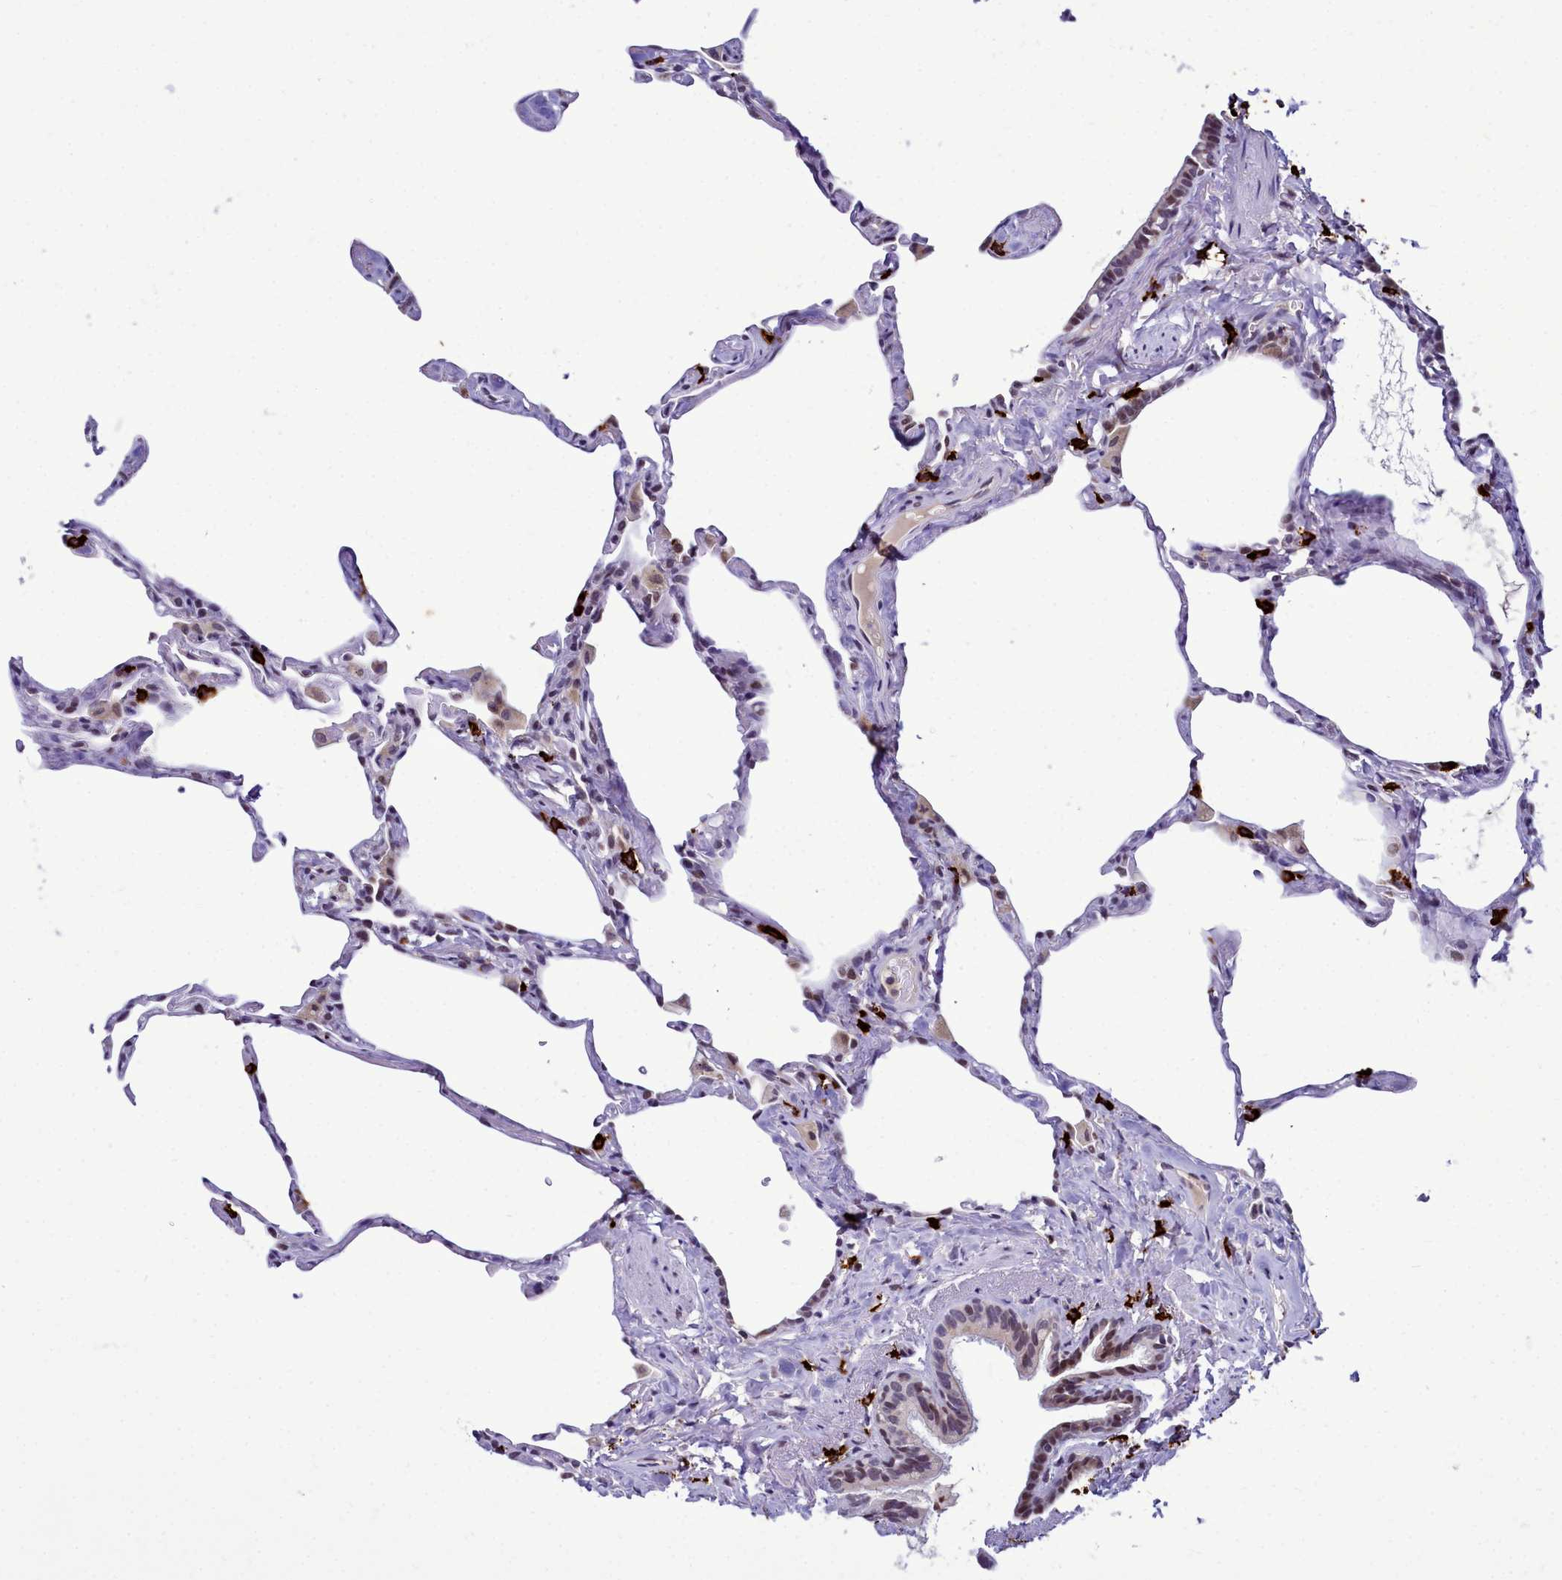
{"staining": {"intensity": "strong", "quantity": "<25%", "location": "cytoplasmic/membranous"}, "tissue": "lung", "cell_type": "Alveolar cells", "image_type": "normal", "snomed": [{"axis": "morphology", "description": "Normal tissue, NOS"}, {"axis": "topography", "description": "Lung"}], "caption": "The micrograph reveals immunohistochemical staining of normal lung. There is strong cytoplasmic/membranous positivity is seen in about <25% of alveolar cells.", "gene": "POM121L2", "patient": {"sex": "male", "age": 65}}